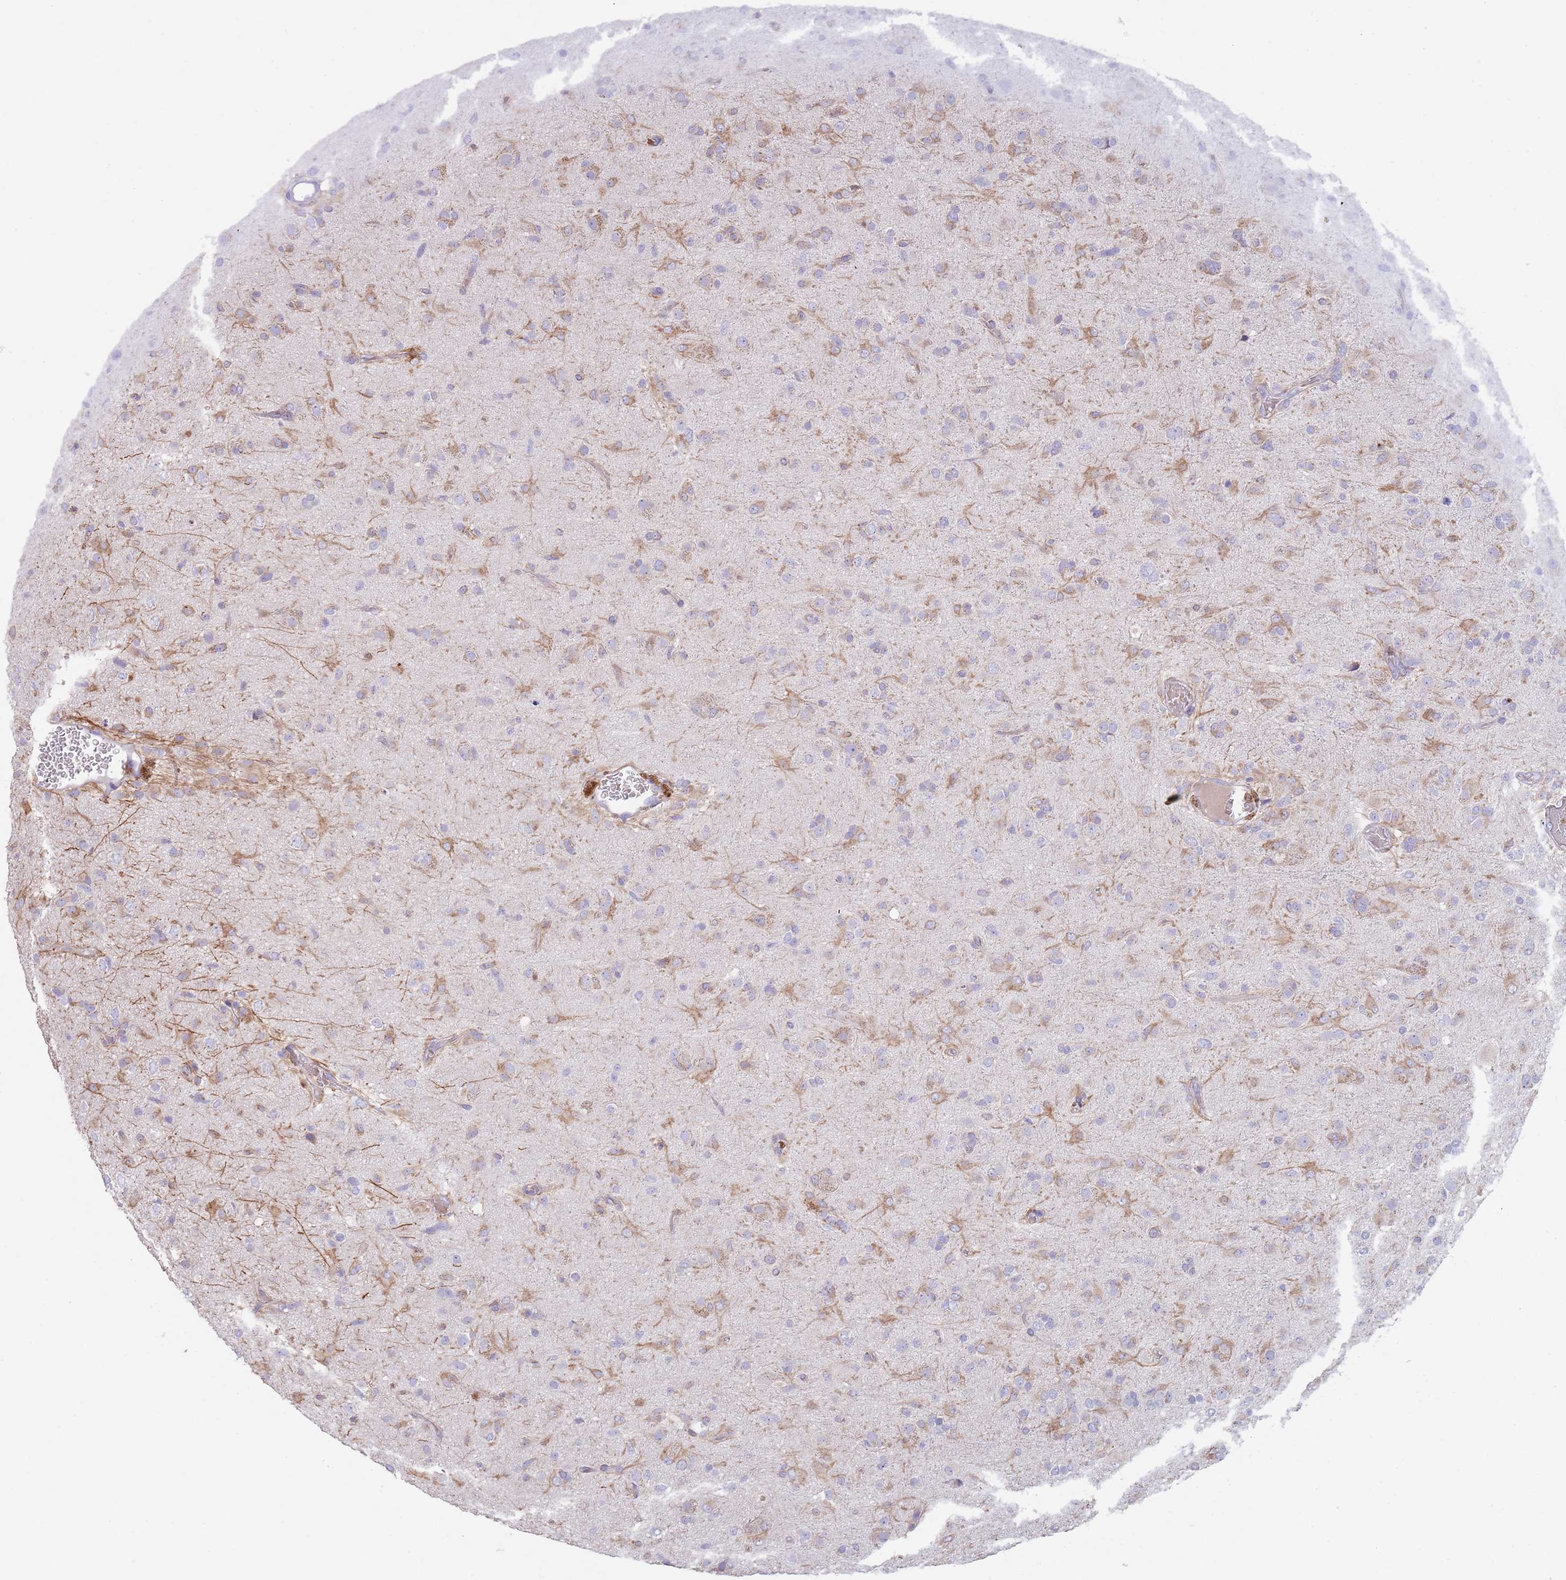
{"staining": {"intensity": "moderate", "quantity": "<25%", "location": "cytoplasmic/membranous"}, "tissue": "glioma", "cell_type": "Tumor cells", "image_type": "cancer", "snomed": [{"axis": "morphology", "description": "Glioma, malignant, Low grade"}, {"axis": "topography", "description": "Brain"}], "caption": "A high-resolution histopathology image shows immunohistochemistry staining of glioma, which reveals moderate cytoplasmic/membranous staining in approximately <25% of tumor cells.", "gene": "TMEM251", "patient": {"sex": "male", "age": 65}}